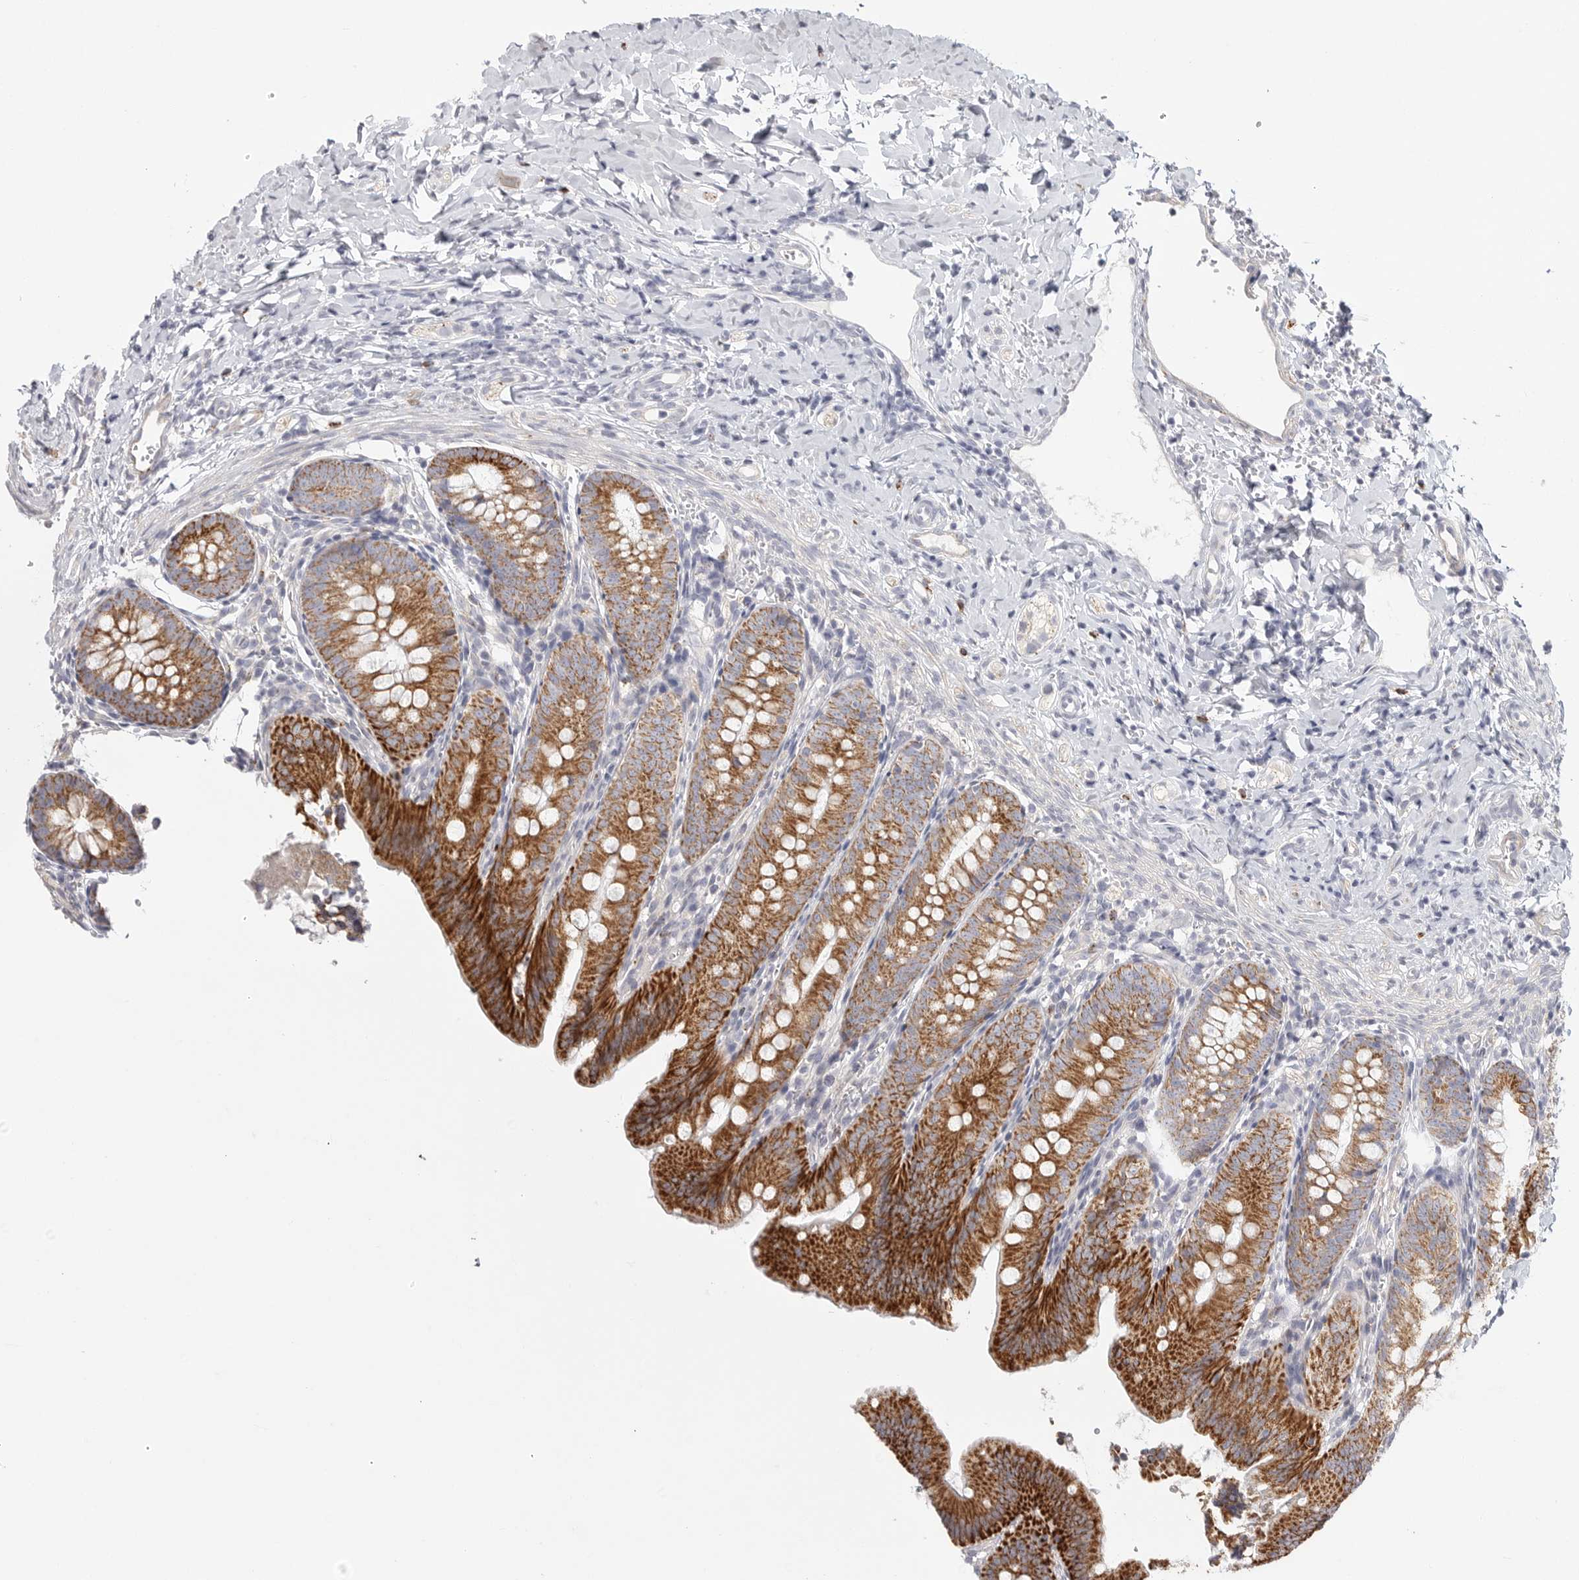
{"staining": {"intensity": "strong", "quantity": ">75%", "location": "cytoplasmic/membranous"}, "tissue": "appendix", "cell_type": "Glandular cells", "image_type": "normal", "snomed": [{"axis": "morphology", "description": "Normal tissue, NOS"}, {"axis": "topography", "description": "Appendix"}], "caption": "Unremarkable appendix was stained to show a protein in brown. There is high levels of strong cytoplasmic/membranous expression in about >75% of glandular cells.", "gene": "ELP3", "patient": {"sex": "male", "age": 1}}